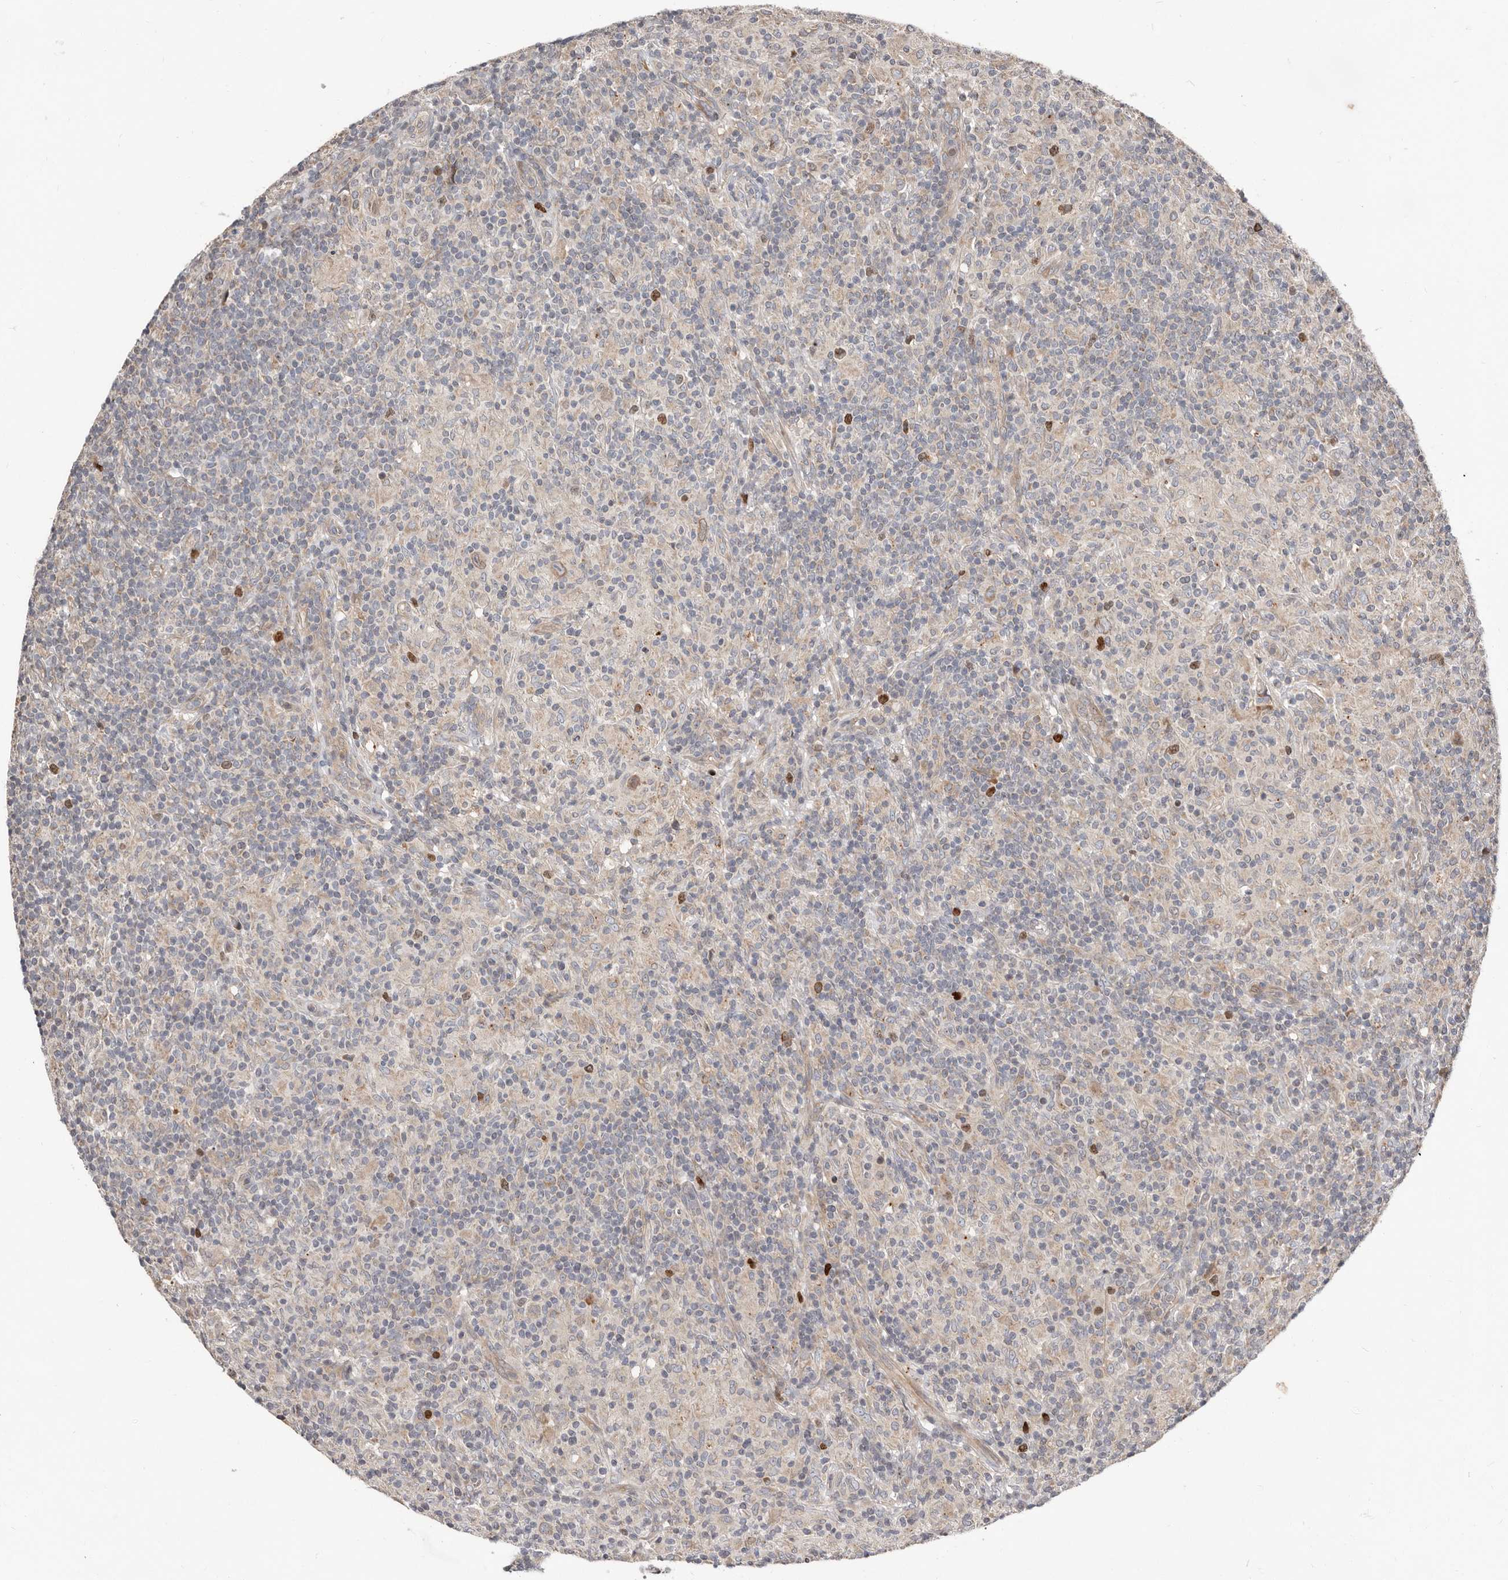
{"staining": {"intensity": "moderate", "quantity": "25%-75%", "location": "cytoplasmic/membranous"}, "tissue": "lymphoma", "cell_type": "Tumor cells", "image_type": "cancer", "snomed": [{"axis": "morphology", "description": "Hodgkin's disease, NOS"}, {"axis": "topography", "description": "Lymph node"}], "caption": "IHC image of lymphoma stained for a protein (brown), which reveals medium levels of moderate cytoplasmic/membranous expression in approximately 25%-75% of tumor cells.", "gene": "SMYD4", "patient": {"sex": "male", "age": 70}}